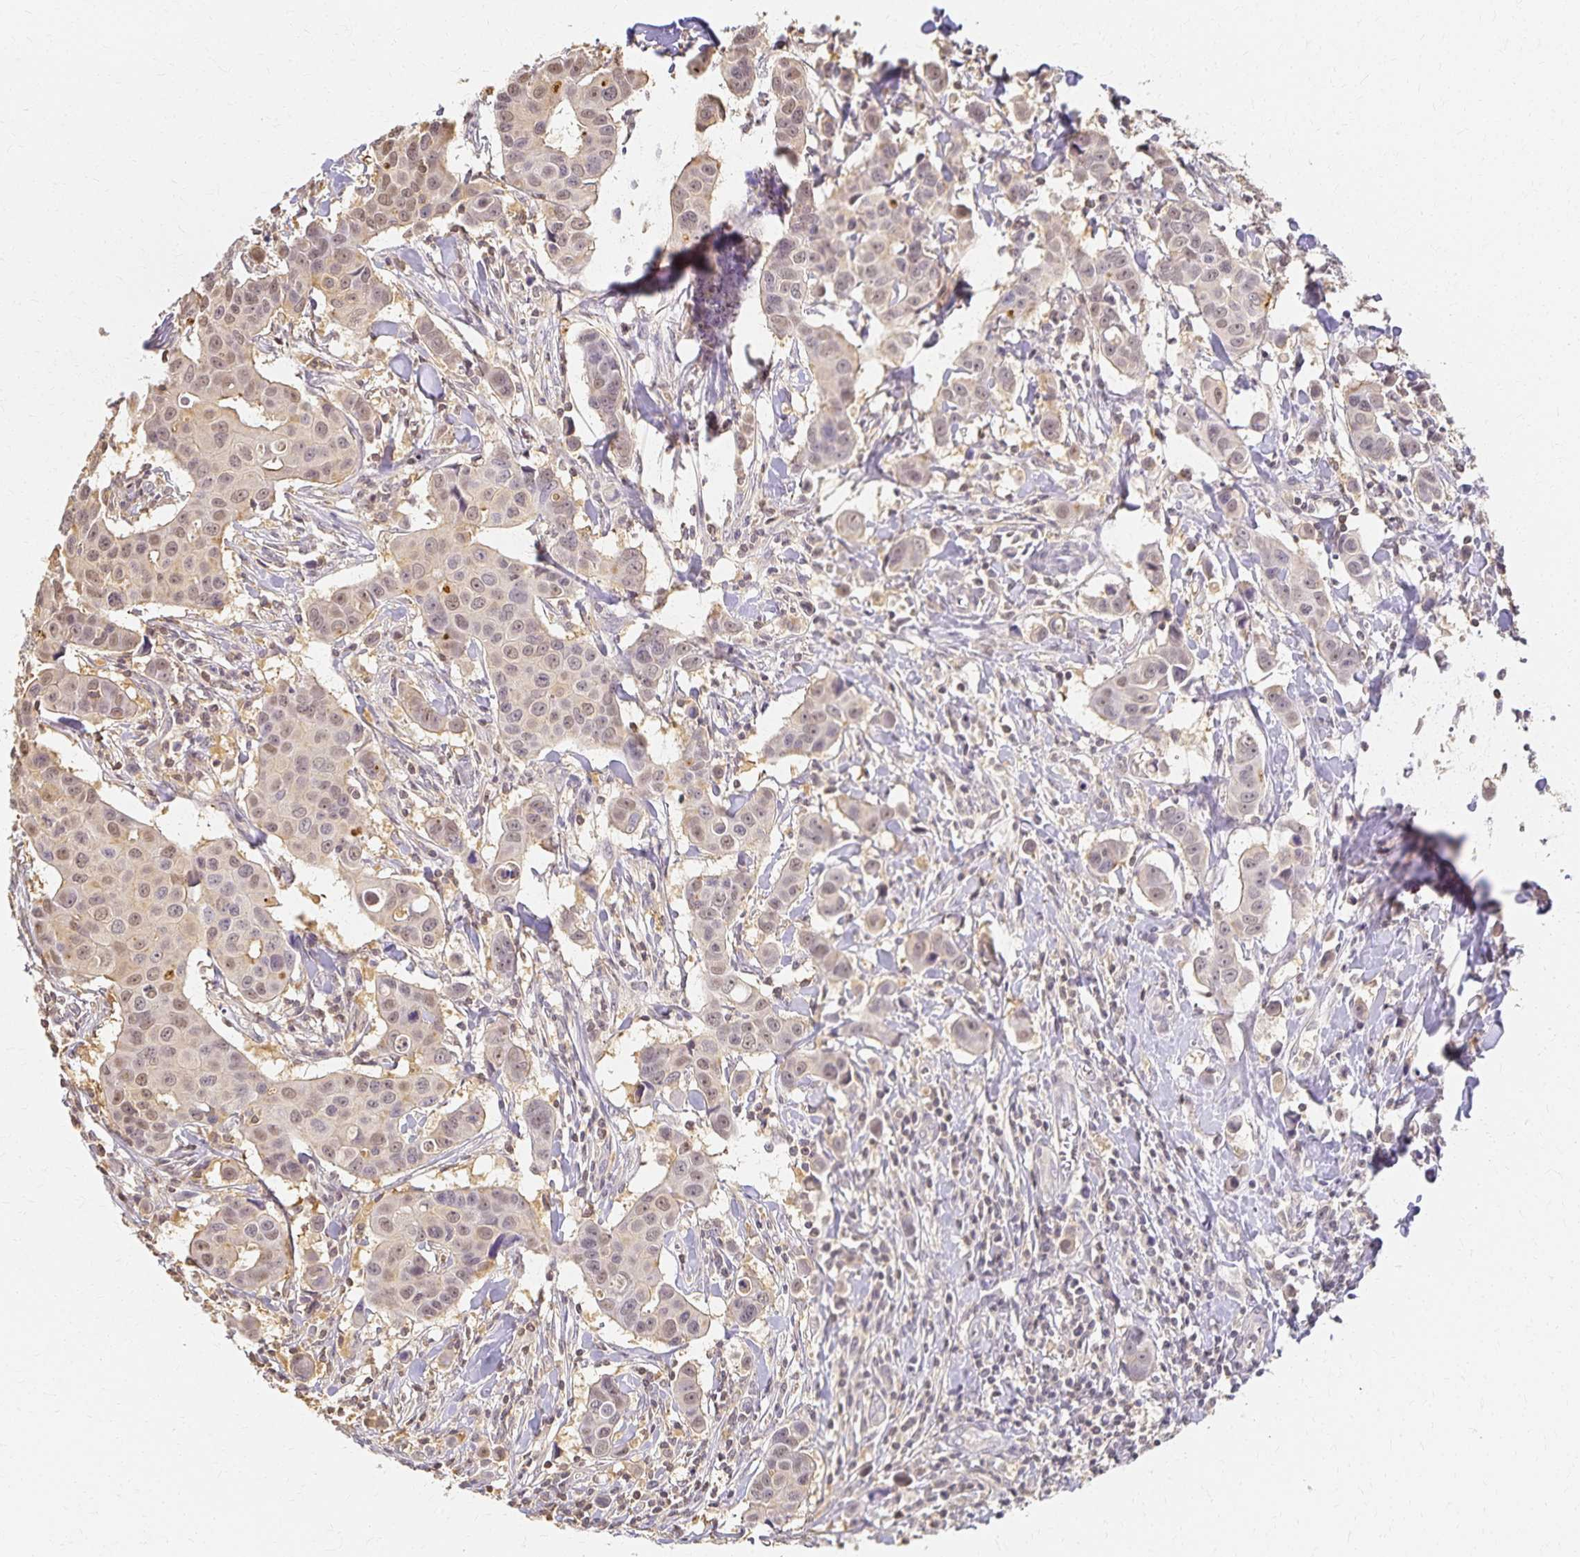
{"staining": {"intensity": "weak", "quantity": "25%-75%", "location": "cytoplasmic/membranous,nuclear"}, "tissue": "breast cancer", "cell_type": "Tumor cells", "image_type": "cancer", "snomed": [{"axis": "morphology", "description": "Duct carcinoma"}, {"axis": "topography", "description": "Breast"}], "caption": "Immunohistochemistry (IHC) photomicrograph of human breast invasive ductal carcinoma stained for a protein (brown), which reveals low levels of weak cytoplasmic/membranous and nuclear positivity in approximately 25%-75% of tumor cells.", "gene": "AZGP1", "patient": {"sex": "female", "age": 24}}